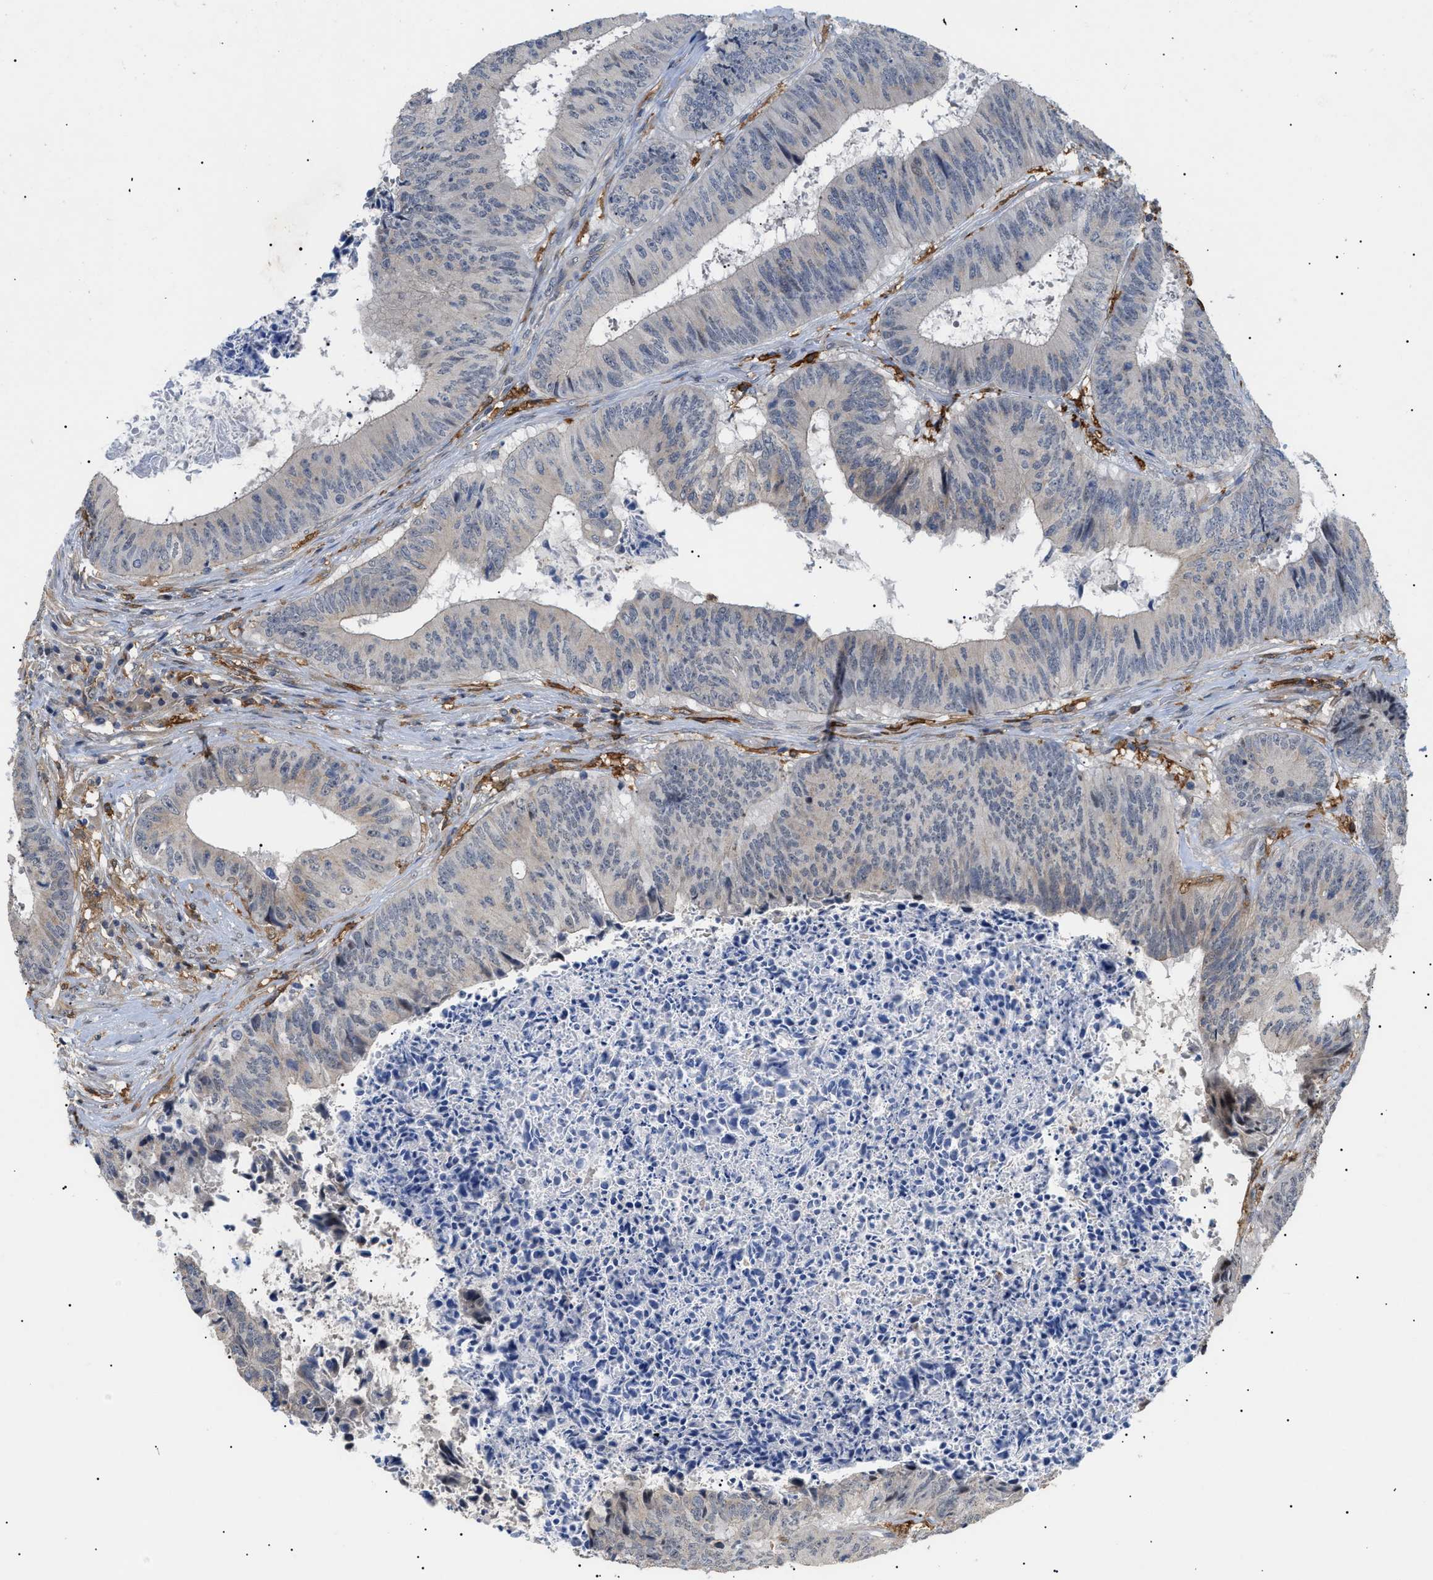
{"staining": {"intensity": "weak", "quantity": "<25%", "location": "cytoplasmic/membranous"}, "tissue": "colorectal cancer", "cell_type": "Tumor cells", "image_type": "cancer", "snomed": [{"axis": "morphology", "description": "Adenocarcinoma, NOS"}, {"axis": "topography", "description": "Rectum"}], "caption": "Image shows no significant protein positivity in tumor cells of colorectal cancer (adenocarcinoma). The staining is performed using DAB brown chromogen with nuclei counter-stained in using hematoxylin.", "gene": "CD300A", "patient": {"sex": "male", "age": 72}}